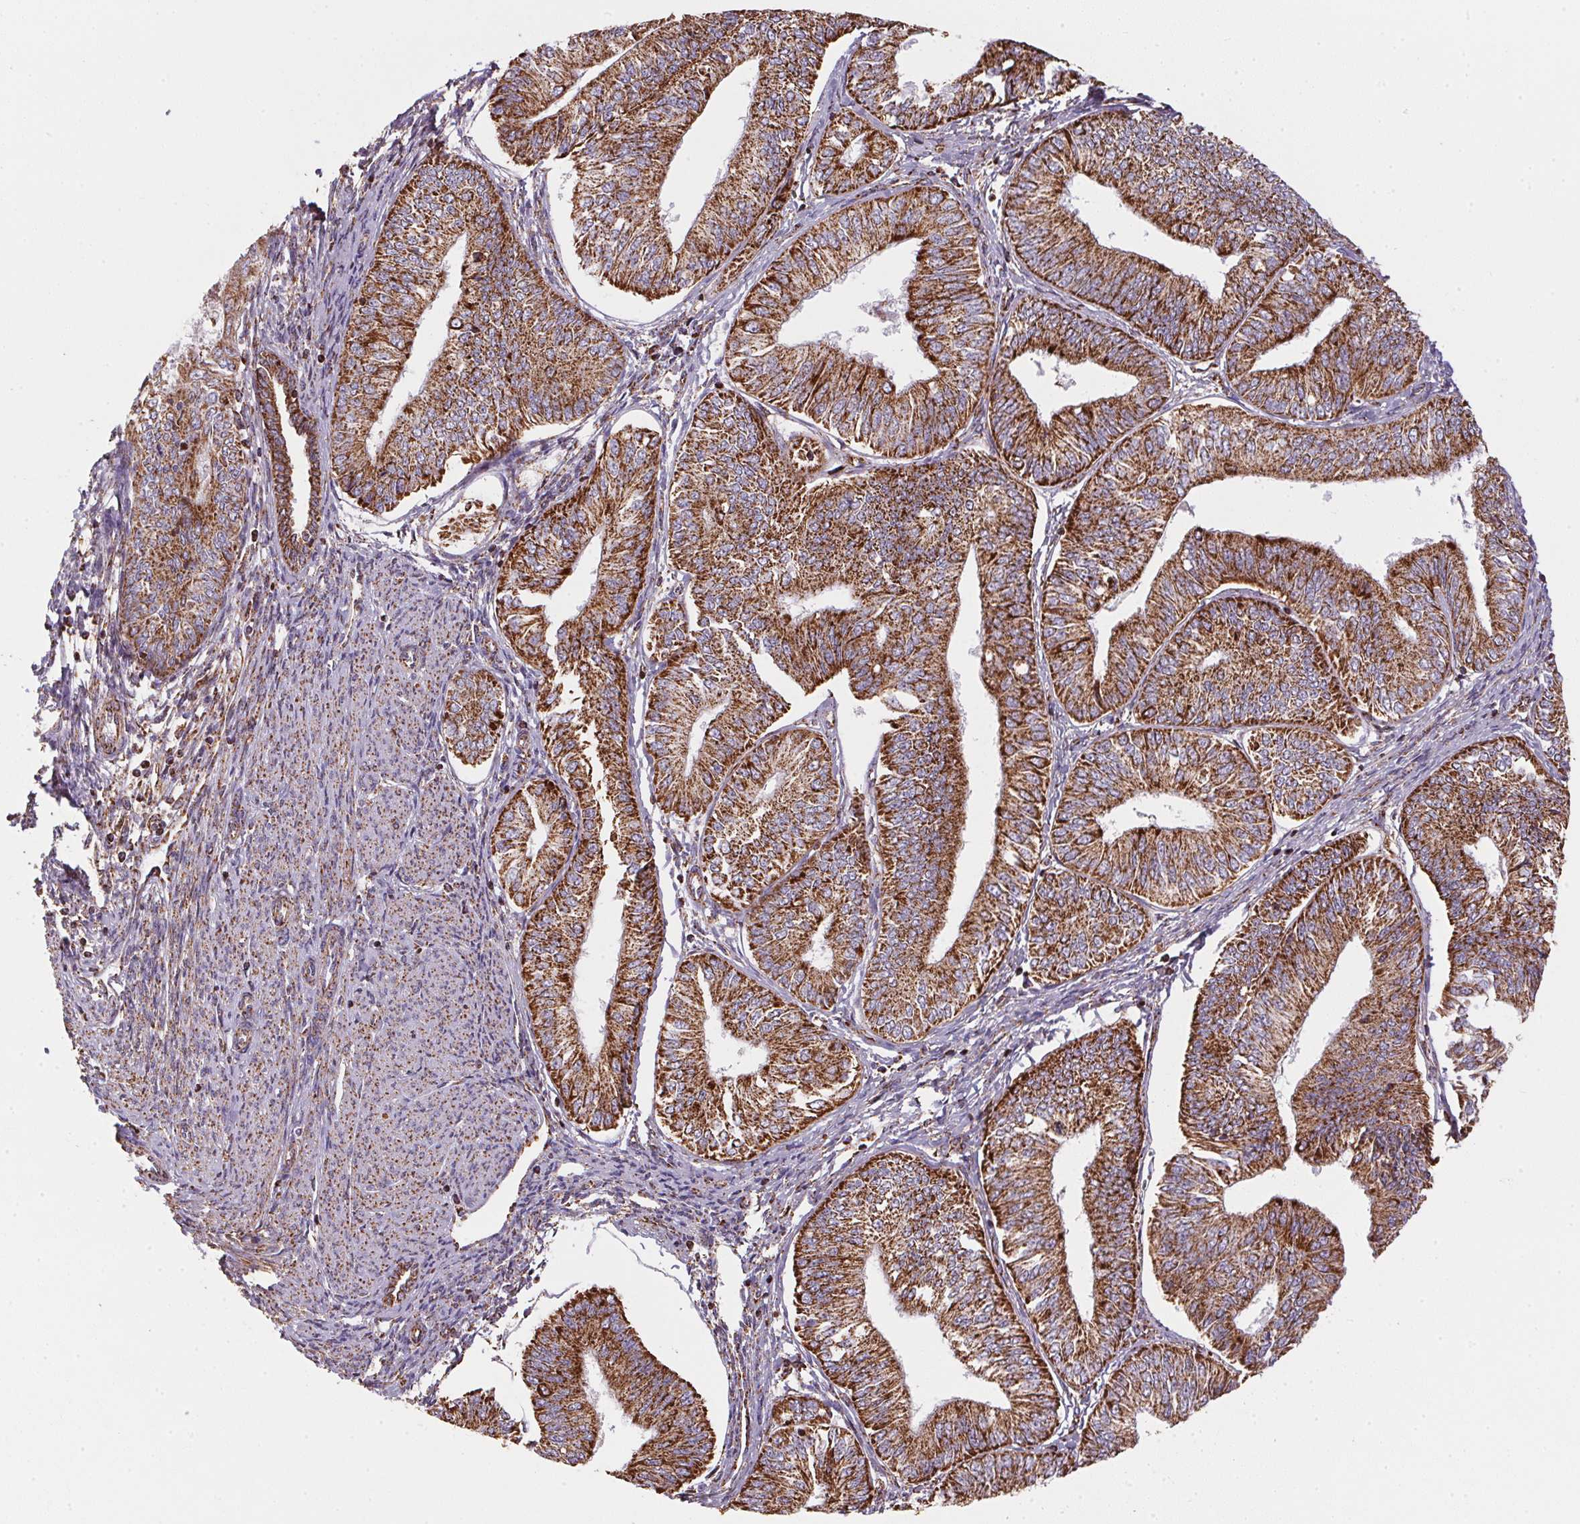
{"staining": {"intensity": "strong", "quantity": ">75%", "location": "cytoplasmic/membranous"}, "tissue": "endometrial cancer", "cell_type": "Tumor cells", "image_type": "cancer", "snomed": [{"axis": "morphology", "description": "Adenocarcinoma, NOS"}, {"axis": "topography", "description": "Endometrium"}], "caption": "Endometrial cancer (adenocarcinoma) stained for a protein reveals strong cytoplasmic/membranous positivity in tumor cells.", "gene": "NDUFS2", "patient": {"sex": "female", "age": 58}}